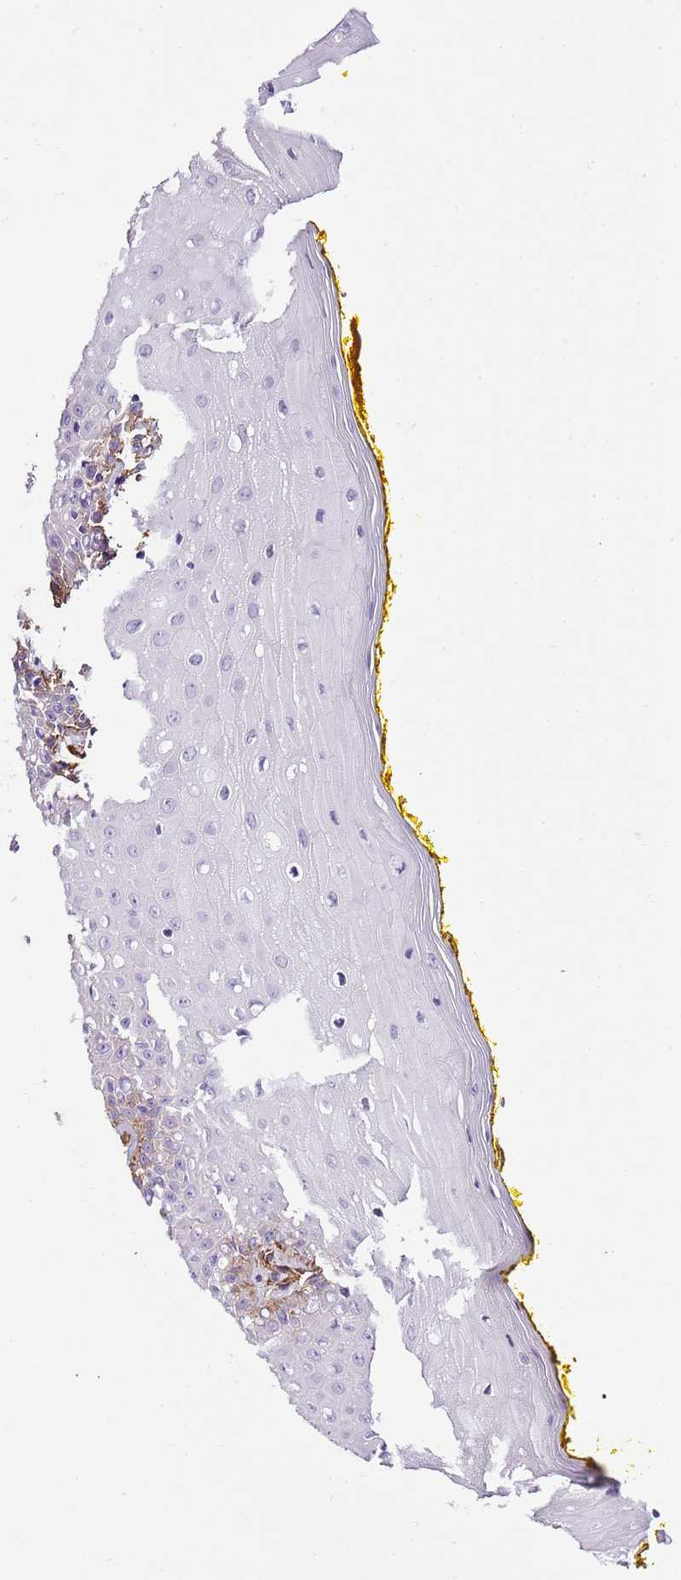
{"staining": {"intensity": "weak", "quantity": "<25%", "location": "cytoplasmic/membranous"}, "tissue": "oral mucosa", "cell_type": "Squamous epithelial cells", "image_type": "normal", "snomed": [{"axis": "morphology", "description": "Normal tissue, NOS"}, {"axis": "morphology", "description": "Squamous cell carcinoma, NOS"}, {"axis": "topography", "description": "Oral tissue"}, {"axis": "topography", "description": "Head-Neck"}], "caption": "Protein analysis of unremarkable oral mucosa reveals no significant positivity in squamous epithelial cells. The staining was performed using DAB to visualize the protein expression in brown, while the nuclei were stained in blue with hematoxylin (Magnification: 20x).", "gene": "CTDSPL", "patient": {"sex": "female", "age": 70}}